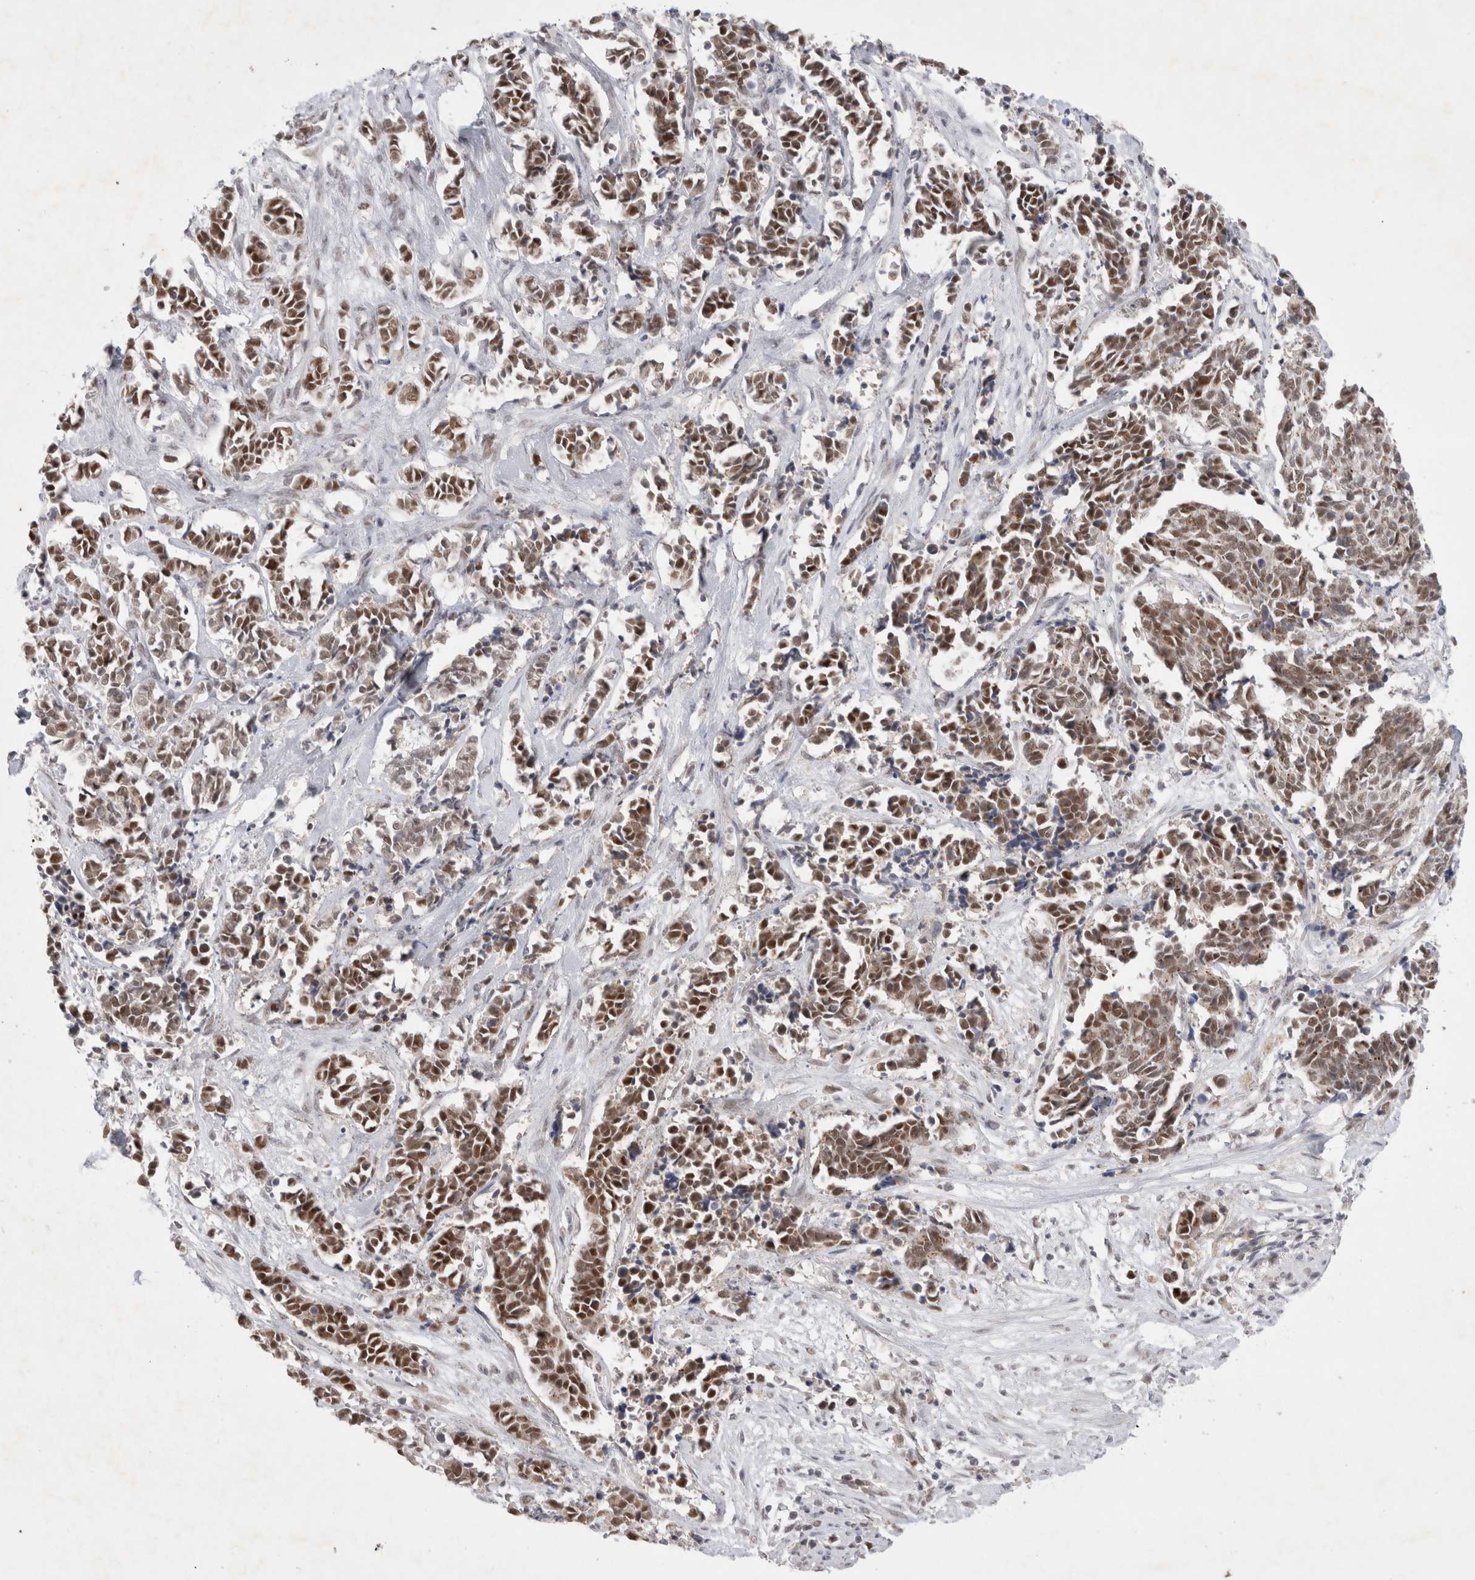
{"staining": {"intensity": "moderate", "quantity": ">75%", "location": "nuclear"}, "tissue": "cervical cancer", "cell_type": "Tumor cells", "image_type": "cancer", "snomed": [{"axis": "morphology", "description": "Normal tissue, NOS"}, {"axis": "morphology", "description": "Squamous cell carcinoma, NOS"}, {"axis": "topography", "description": "Cervix"}], "caption": "Immunohistochemical staining of human squamous cell carcinoma (cervical) exhibits medium levels of moderate nuclear positivity in approximately >75% of tumor cells.", "gene": "RECQL4", "patient": {"sex": "female", "age": 35}}